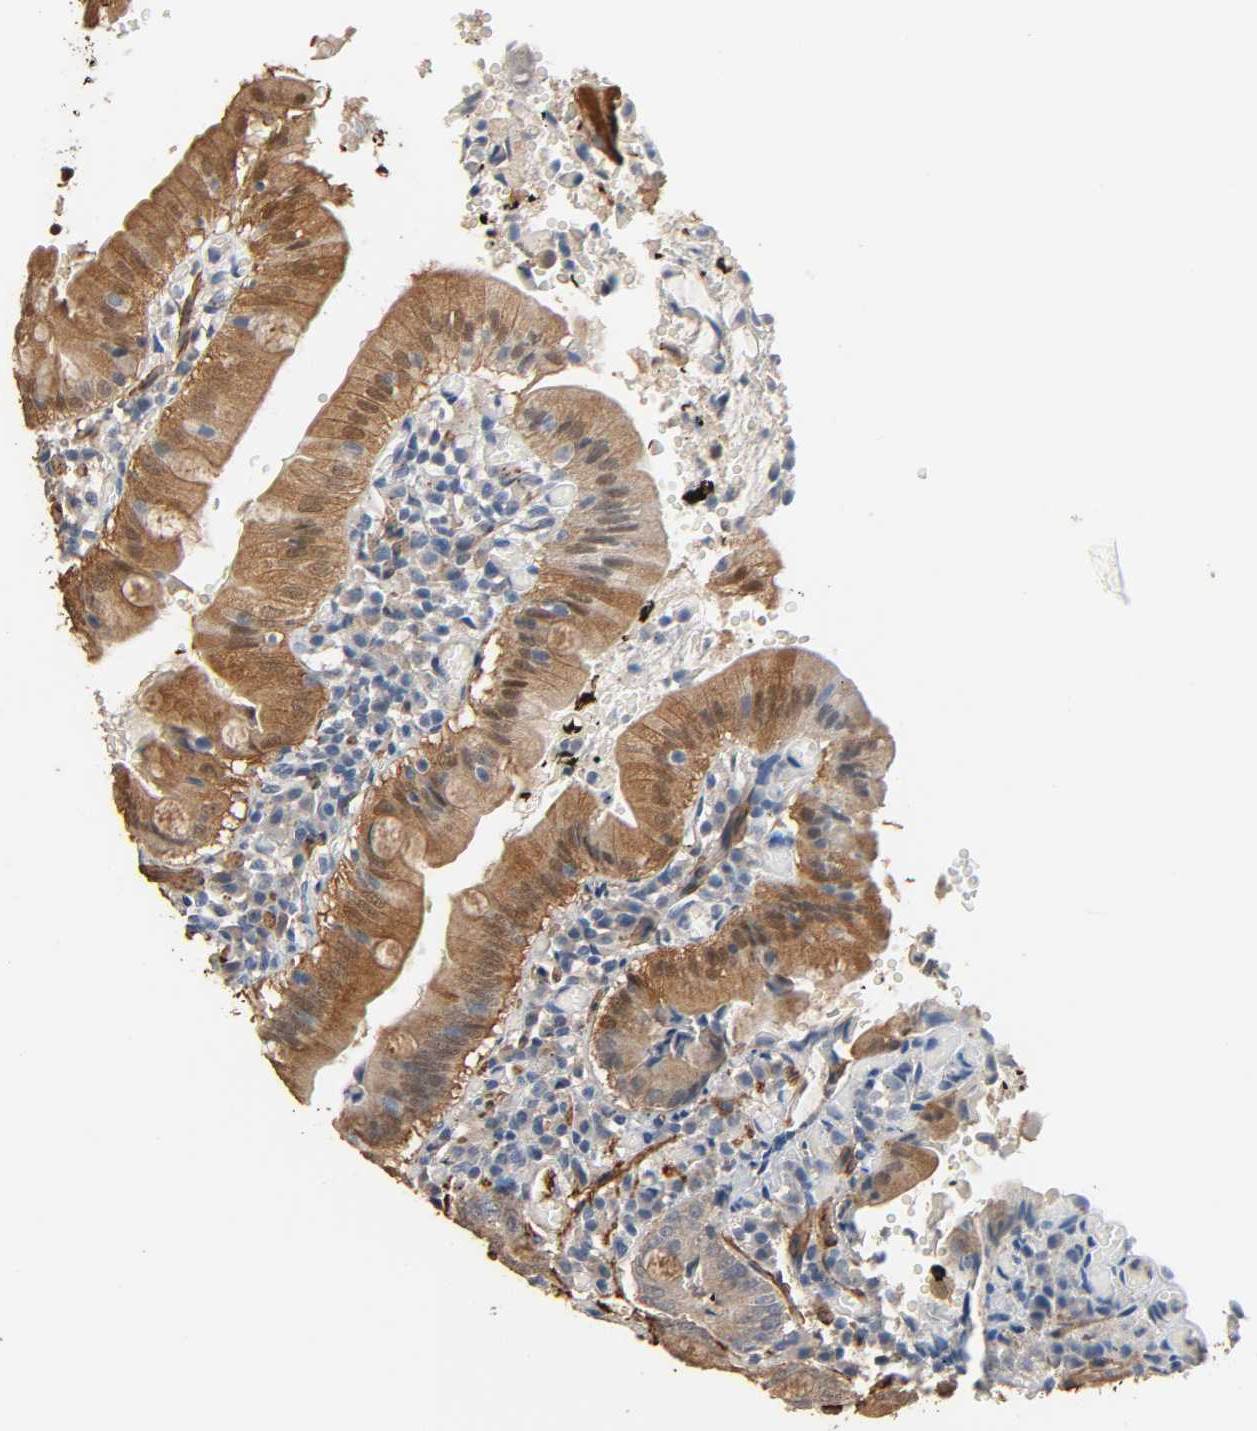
{"staining": {"intensity": "moderate", "quantity": ">75%", "location": "cytoplasmic/membranous,nuclear"}, "tissue": "small intestine", "cell_type": "Glandular cells", "image_type": "normal", "snomed": [{"axis": "morphology", "description": "Normal tissue, NOS"}, {"axis": "topography", "description": "Small intestine"}], "caption": "A medium amount of moderate cytoplasmic/membranous,nuclear staining is identified in approximately >75% of glandular cells in normal small intestine.", "gene": "GSTA1", "patient": {"sex": "male", "age": 71}}